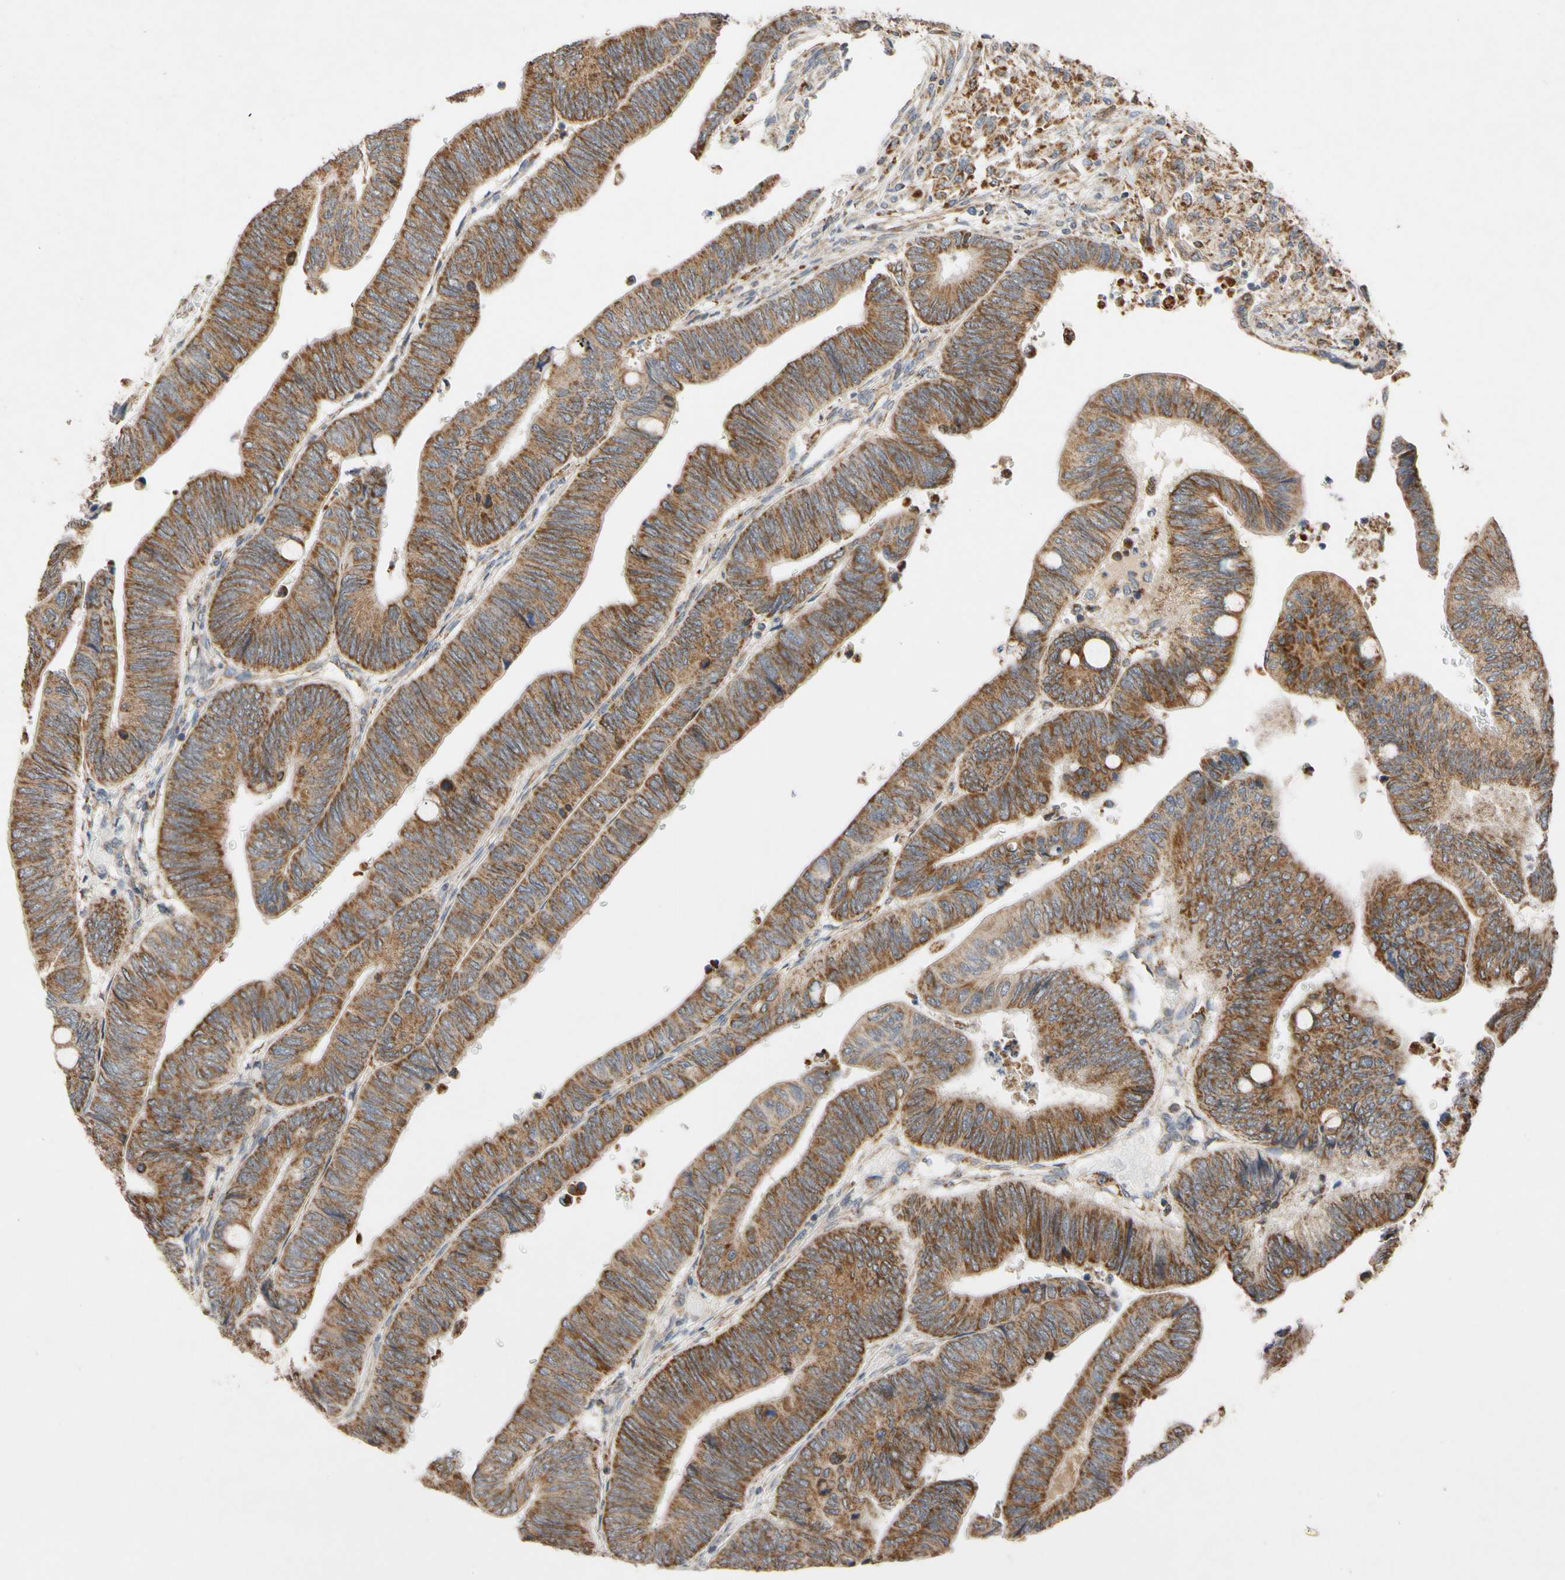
{"staining": {"intensity": "moderate", "quantity": ">75%", "location": "cytoplasmic/membranous"}, "tissue": "colorectal cancer", "cell_type": "Tumor cells", "image_type": "cancer", "snomed": [{"axis": "morphology", "description": "Normal tissue, NOS"}, {"axis": "morphology", "description": "Adenocarcinoma, NOS"}, {"axis": "topography", "description": "Rectum"}, {"axis": "topography", "description": "Peripheral nerve tissue"}], "caption": "Immunohistochemistry of human colorectal cancer demonstrates medium levels of moderate cytoplasmic/membranous staining in approximately >75% of tumor cells. Immunohistochemistry stains the protein in brown and the nuclei are stained blue.", "gene": "GPD2", "patient": {"sex": "male", "age": 92}}